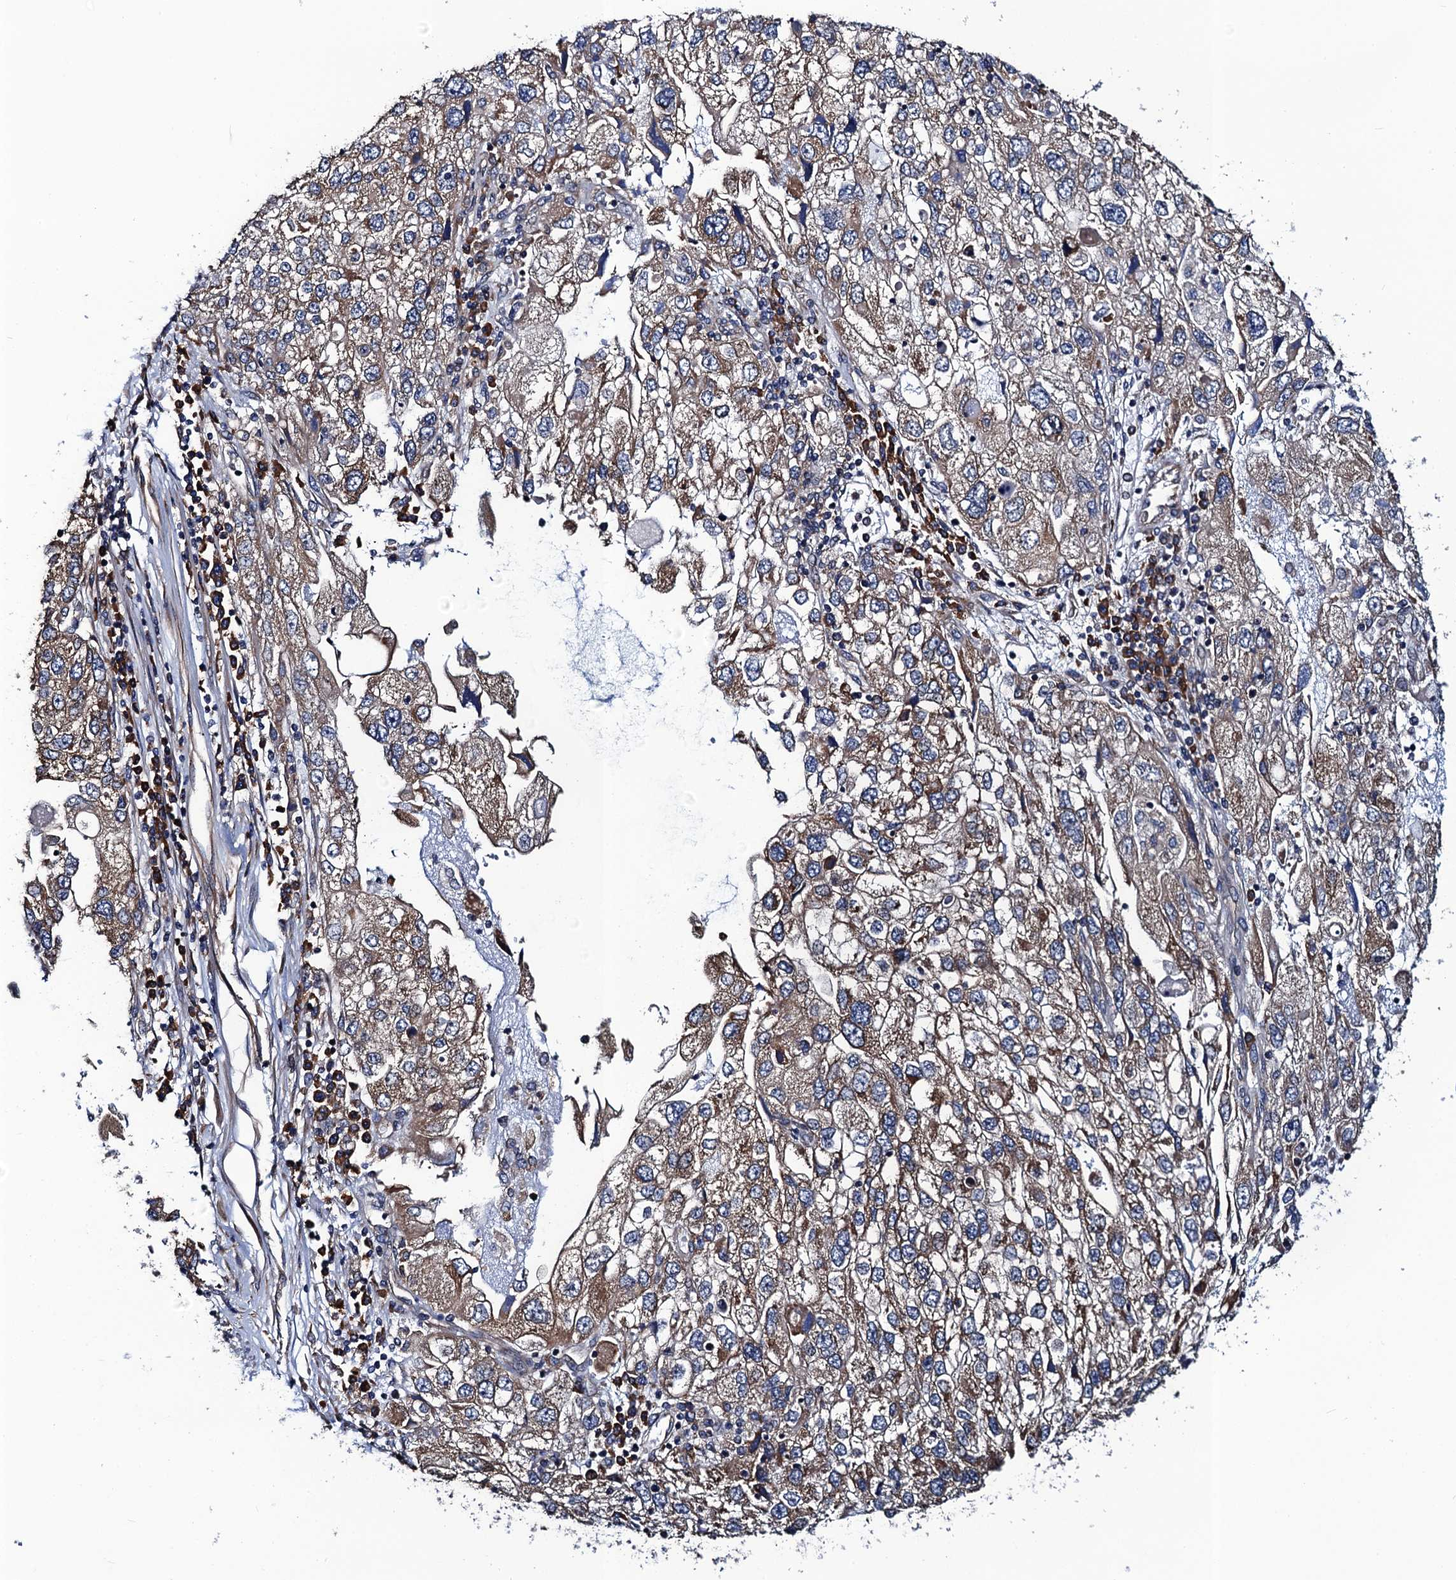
{"staining": {"intensity": "moderate", "quantity": ">75%", "location": "cytoplasmic/membranous"}, "tissue": "endometrial cancer", "cell_type": "Tumor cells", "image_type": "cancer", "snomed": [{"axis": "morphology", "description": "Adenocarcinoma, NOS"}, {"axis": "topography", "description": "Endometrium"}], "caption": "A brown stain labels moderate cytoplasmic/membranous expression of a protein in human adenocarcinoma (endometrial) tumor cells.", "gene": "PGLS", "patient": {"sex": "female", "age": 49}}